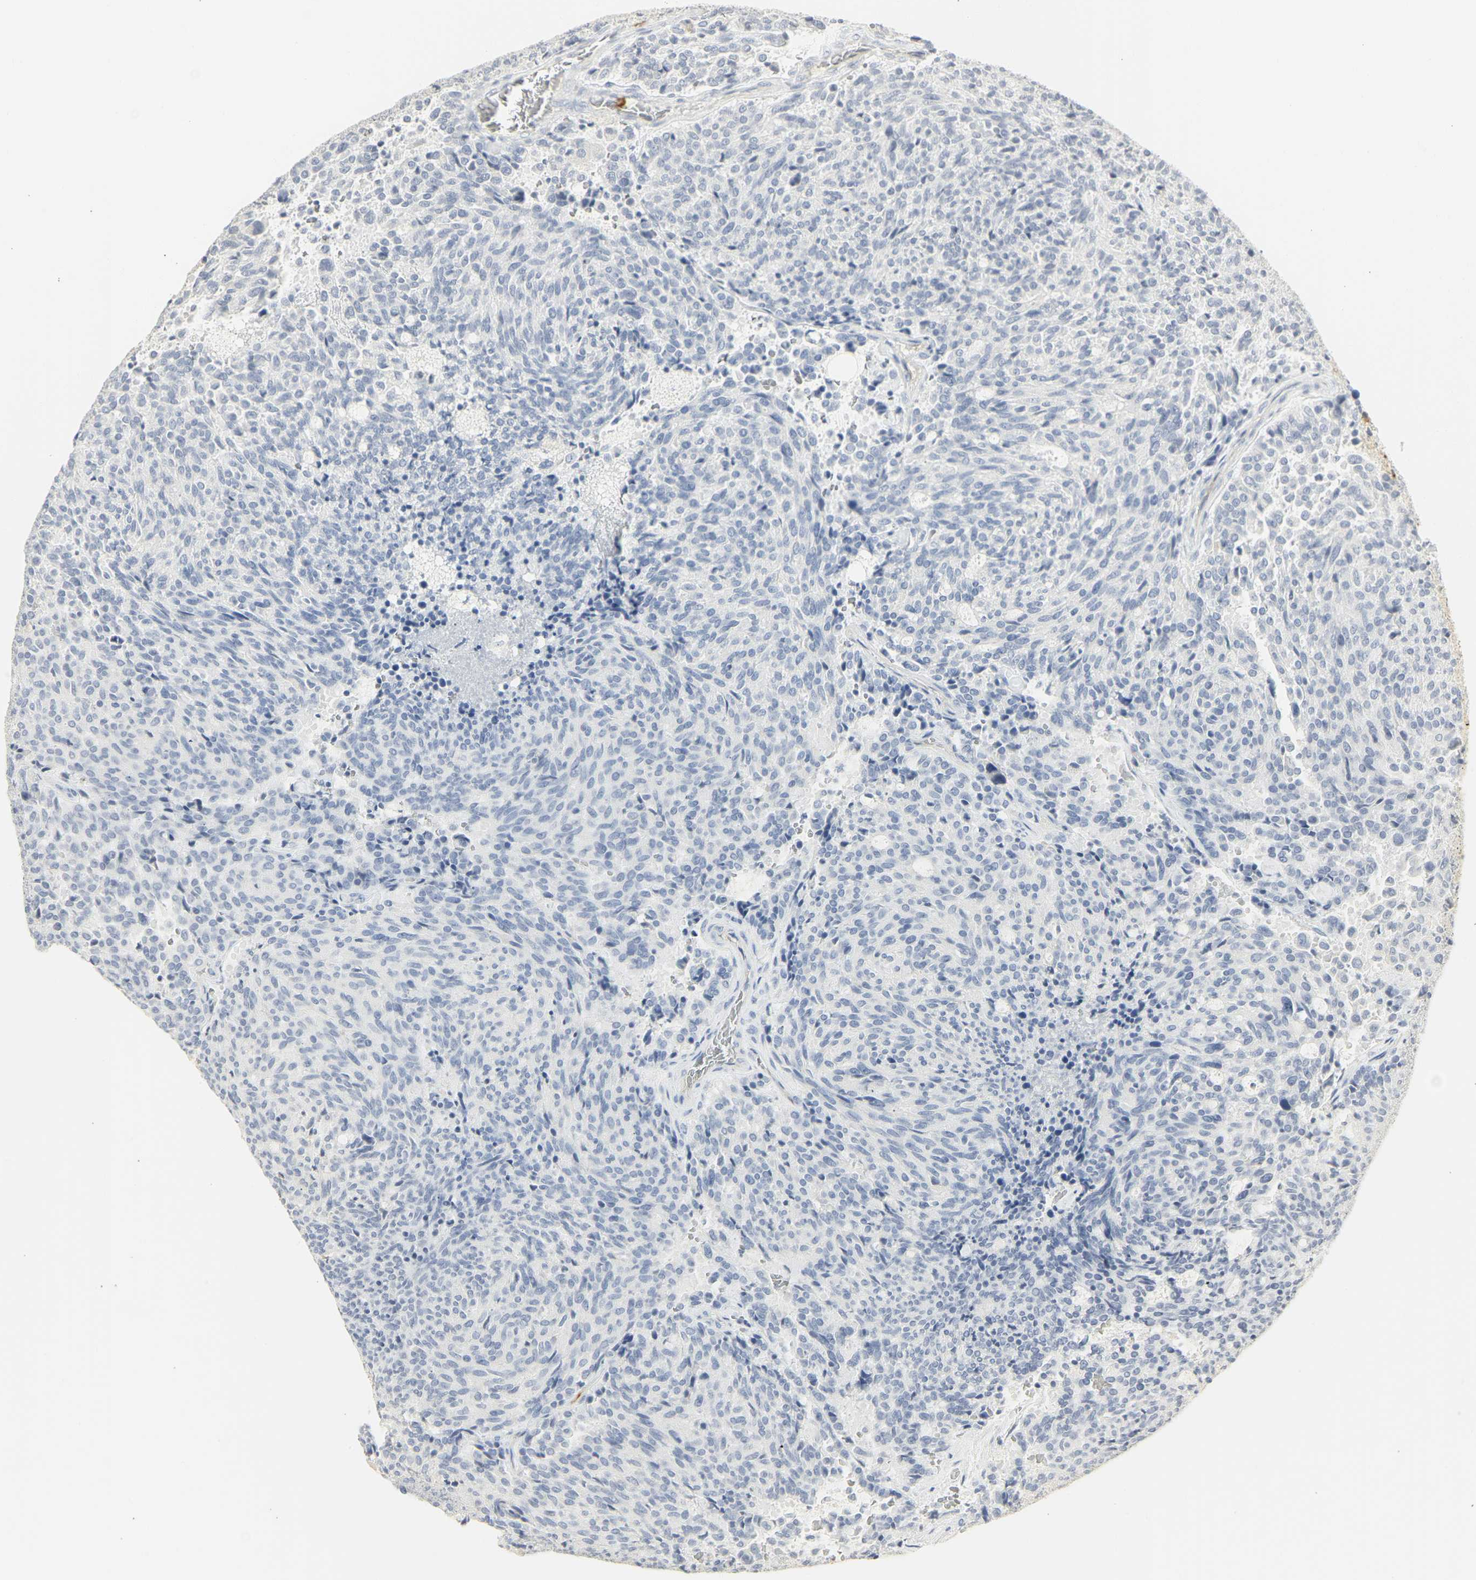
{"staining": {"intensity": "negative", "quantity": "none", "location": "none"}, "tissue": "carcinoid", "cell_type": "Tumor cells", "image_type": "cancer", "snomed": [{"axis": "morphology", "description": "Carcinoid, malignant, NOS"}, {"axis": "topography", "description": "Pancreas"}], "caption": "Carcinoid was stained to show a protein in brown. There is no significant expression in tumor cells.", "gene": "CEACAM5", "patient": {"sex": "female", "age": 54}}